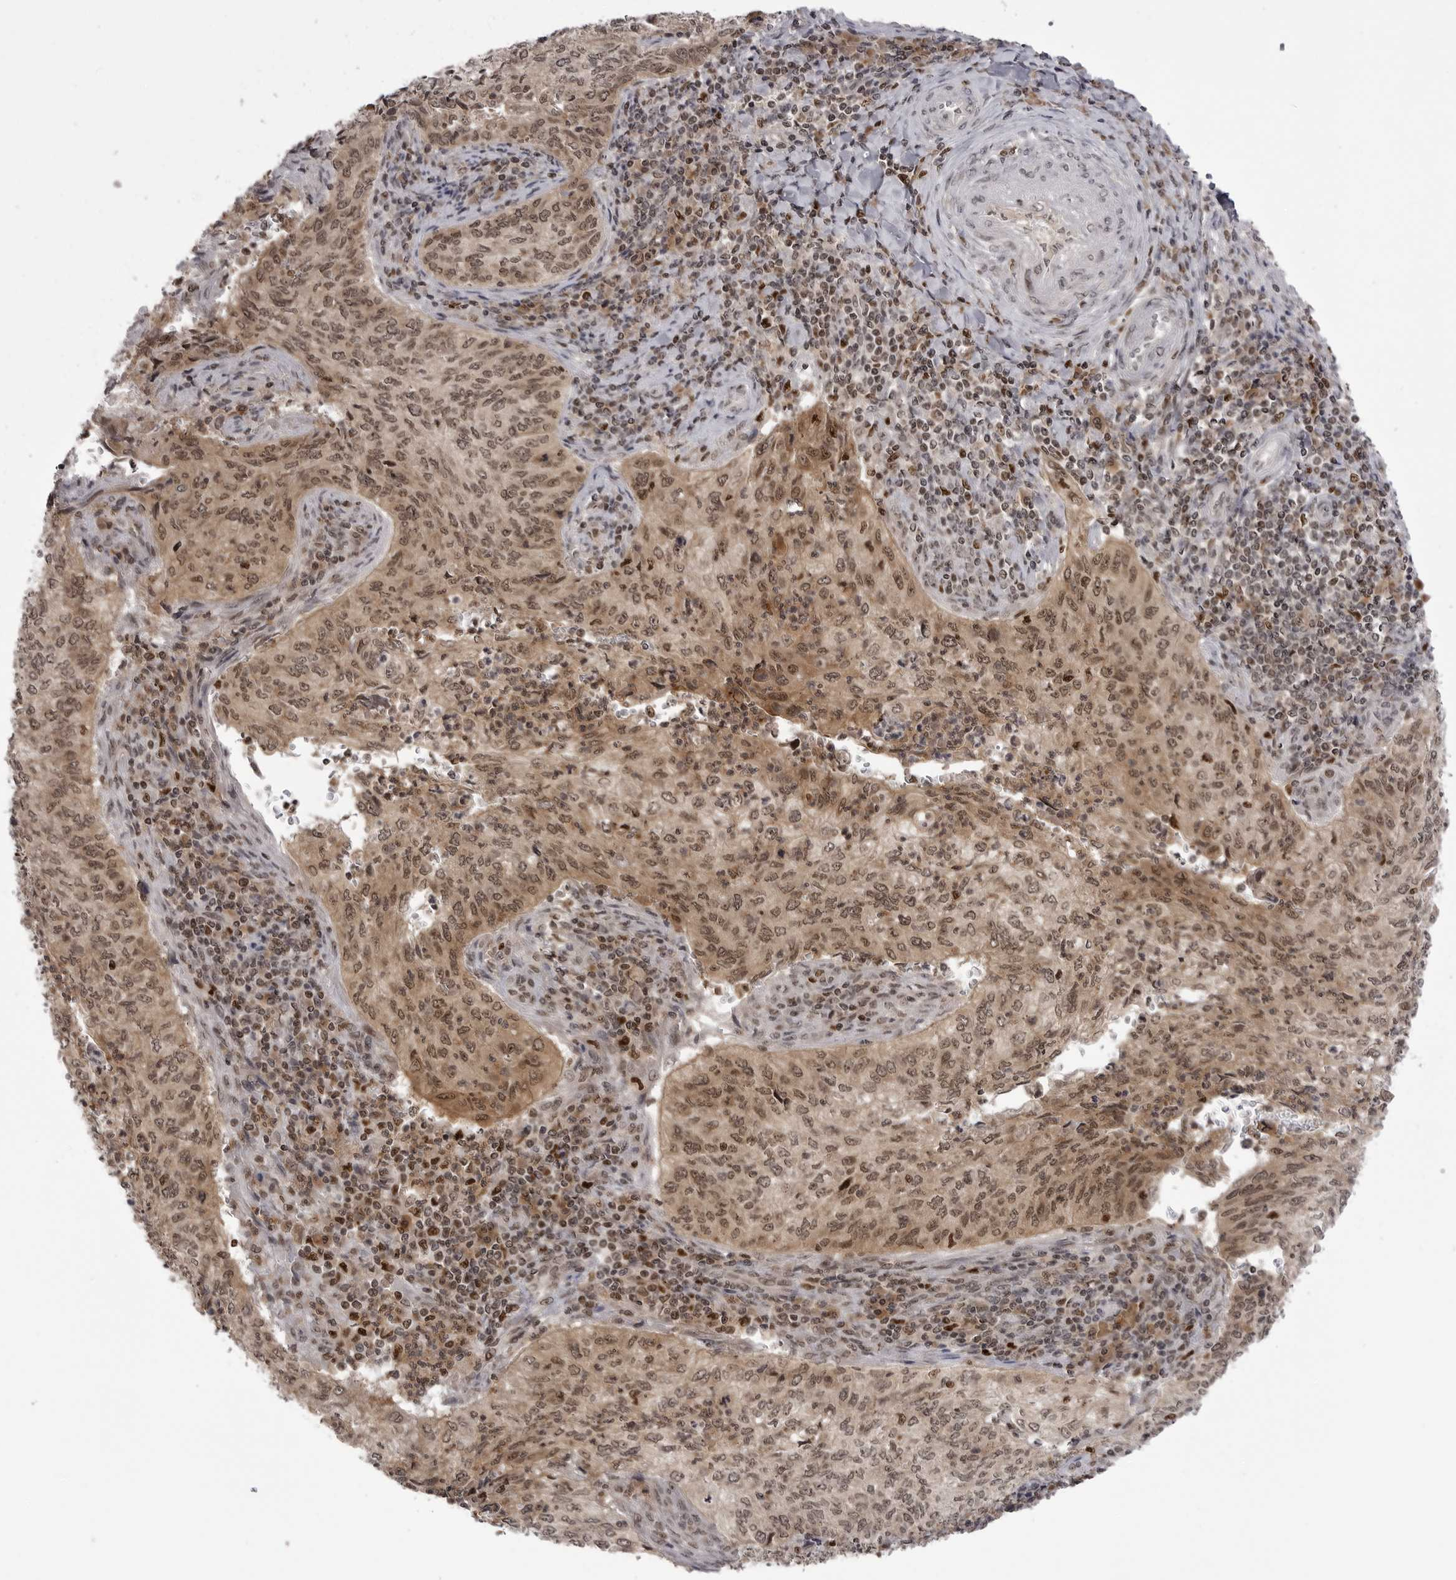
{"staining": {"intensity": "moderate", "quantity": ">75%", "location": "cytoplasmic/membranous,nuclear"}, "tissue": "cervical cancer", "cell_type": "Tumor cells", "image_type": "cancer", "snomed": [{"axis": "morphology", "description": "Squamous cell carcinoma, NOS"}, {"axis": "topography", "description": "Cervix"}], "caption": "The immunohistochemical stain labels moderate cytoplasmic/membranous and nuclear positivity in tumor cells of cervical squamous cell carcinoma tissue. Using DAB (3,3'-diaminobenzidine) (brown) and hematoxylin (blue) stains, captured at high magnification using brightfield microscopy.", "gene": "PTK2B", "patient": {"sex": "female", "age": 30}}